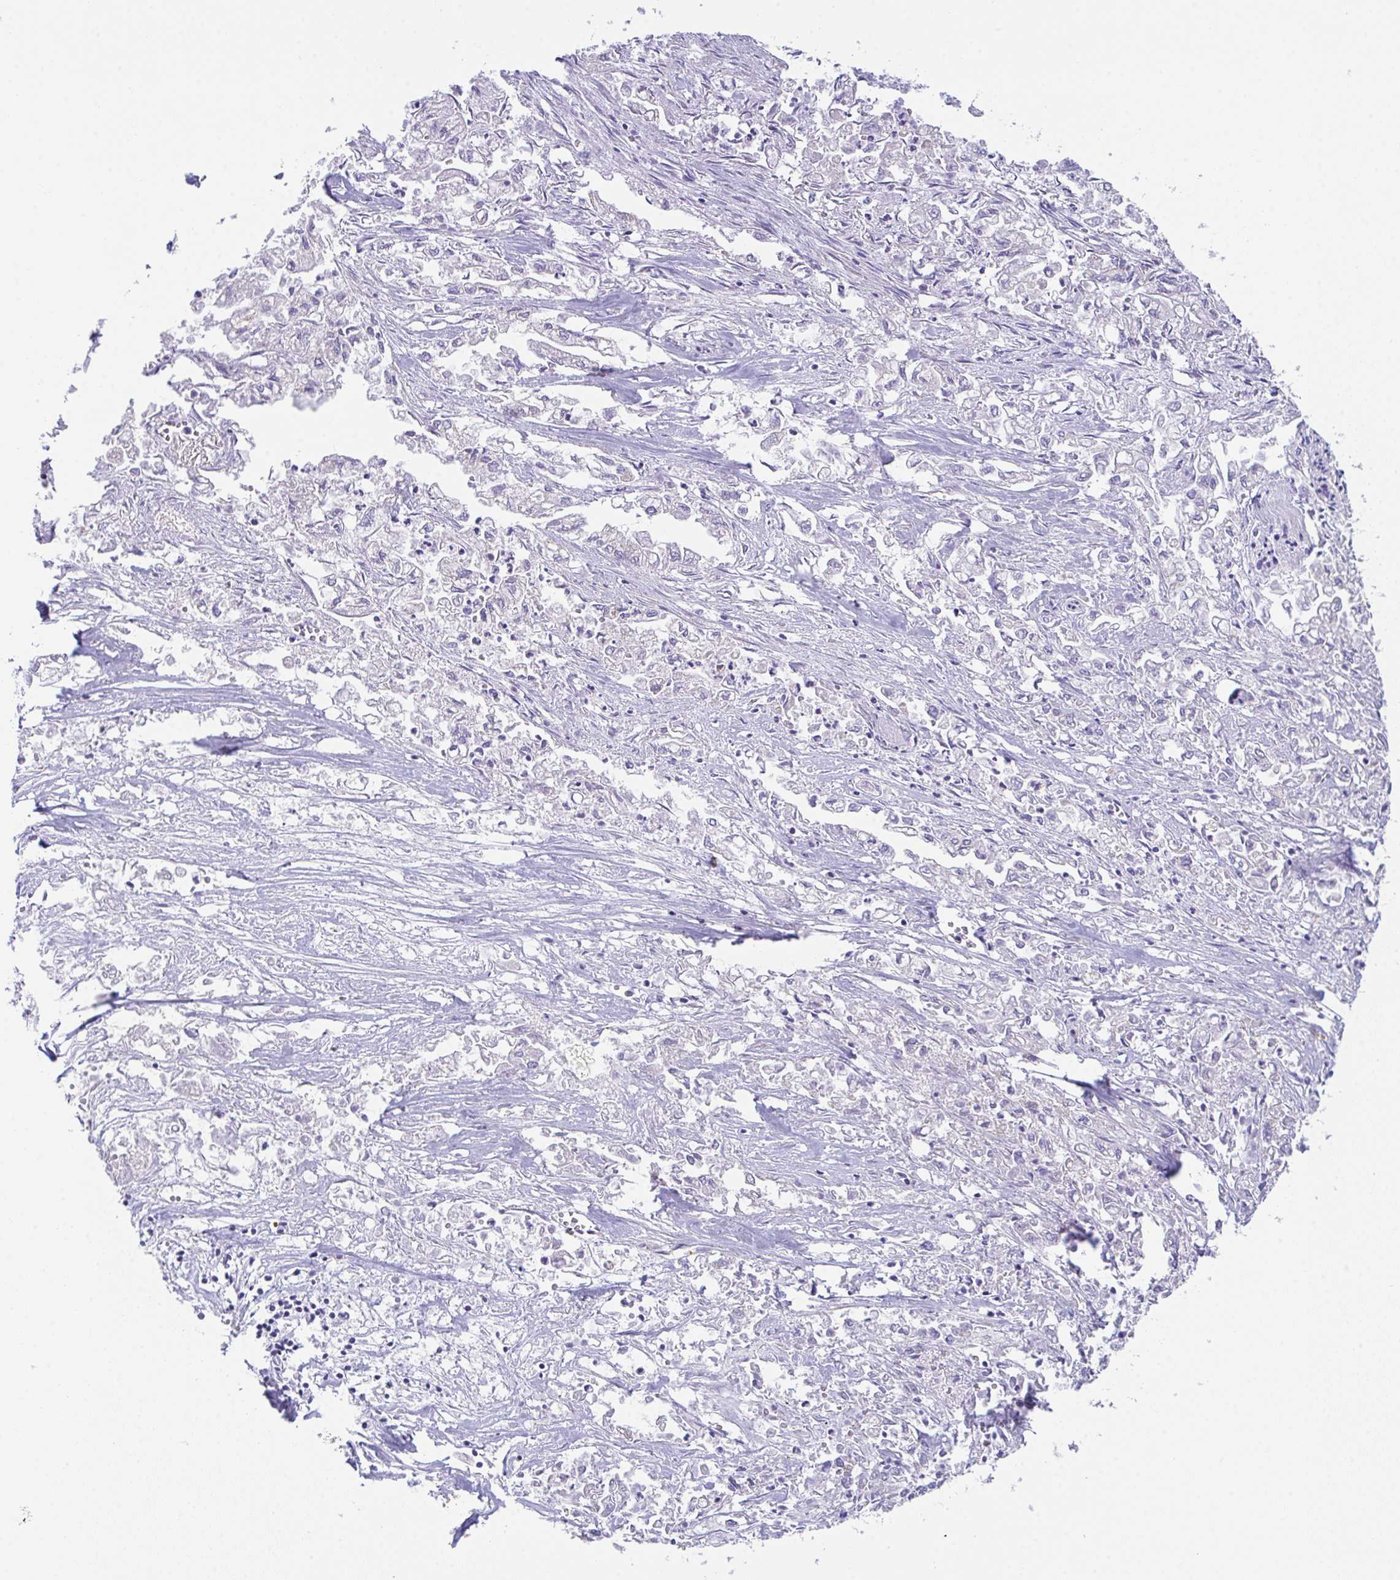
{"staining": {"intensity": "negative", "quantity": "none", "location": "none"}, "tissue": "pancreatic cancer", "cell_type": "Tumor cells", "image_type": "cancer", "snomed": [{"axis": "morphology", "description": "Adenocarcinoma, NOS"}, {"axis": "topography", "description": "Pancreas"}], "caption": "Human pancreatic cancer (adenocarcinoma) stained for a protein using IHC displays no staining in tumor cells.", "gene": "MIA3", "patient": {"sex": "male", "age": 72}}